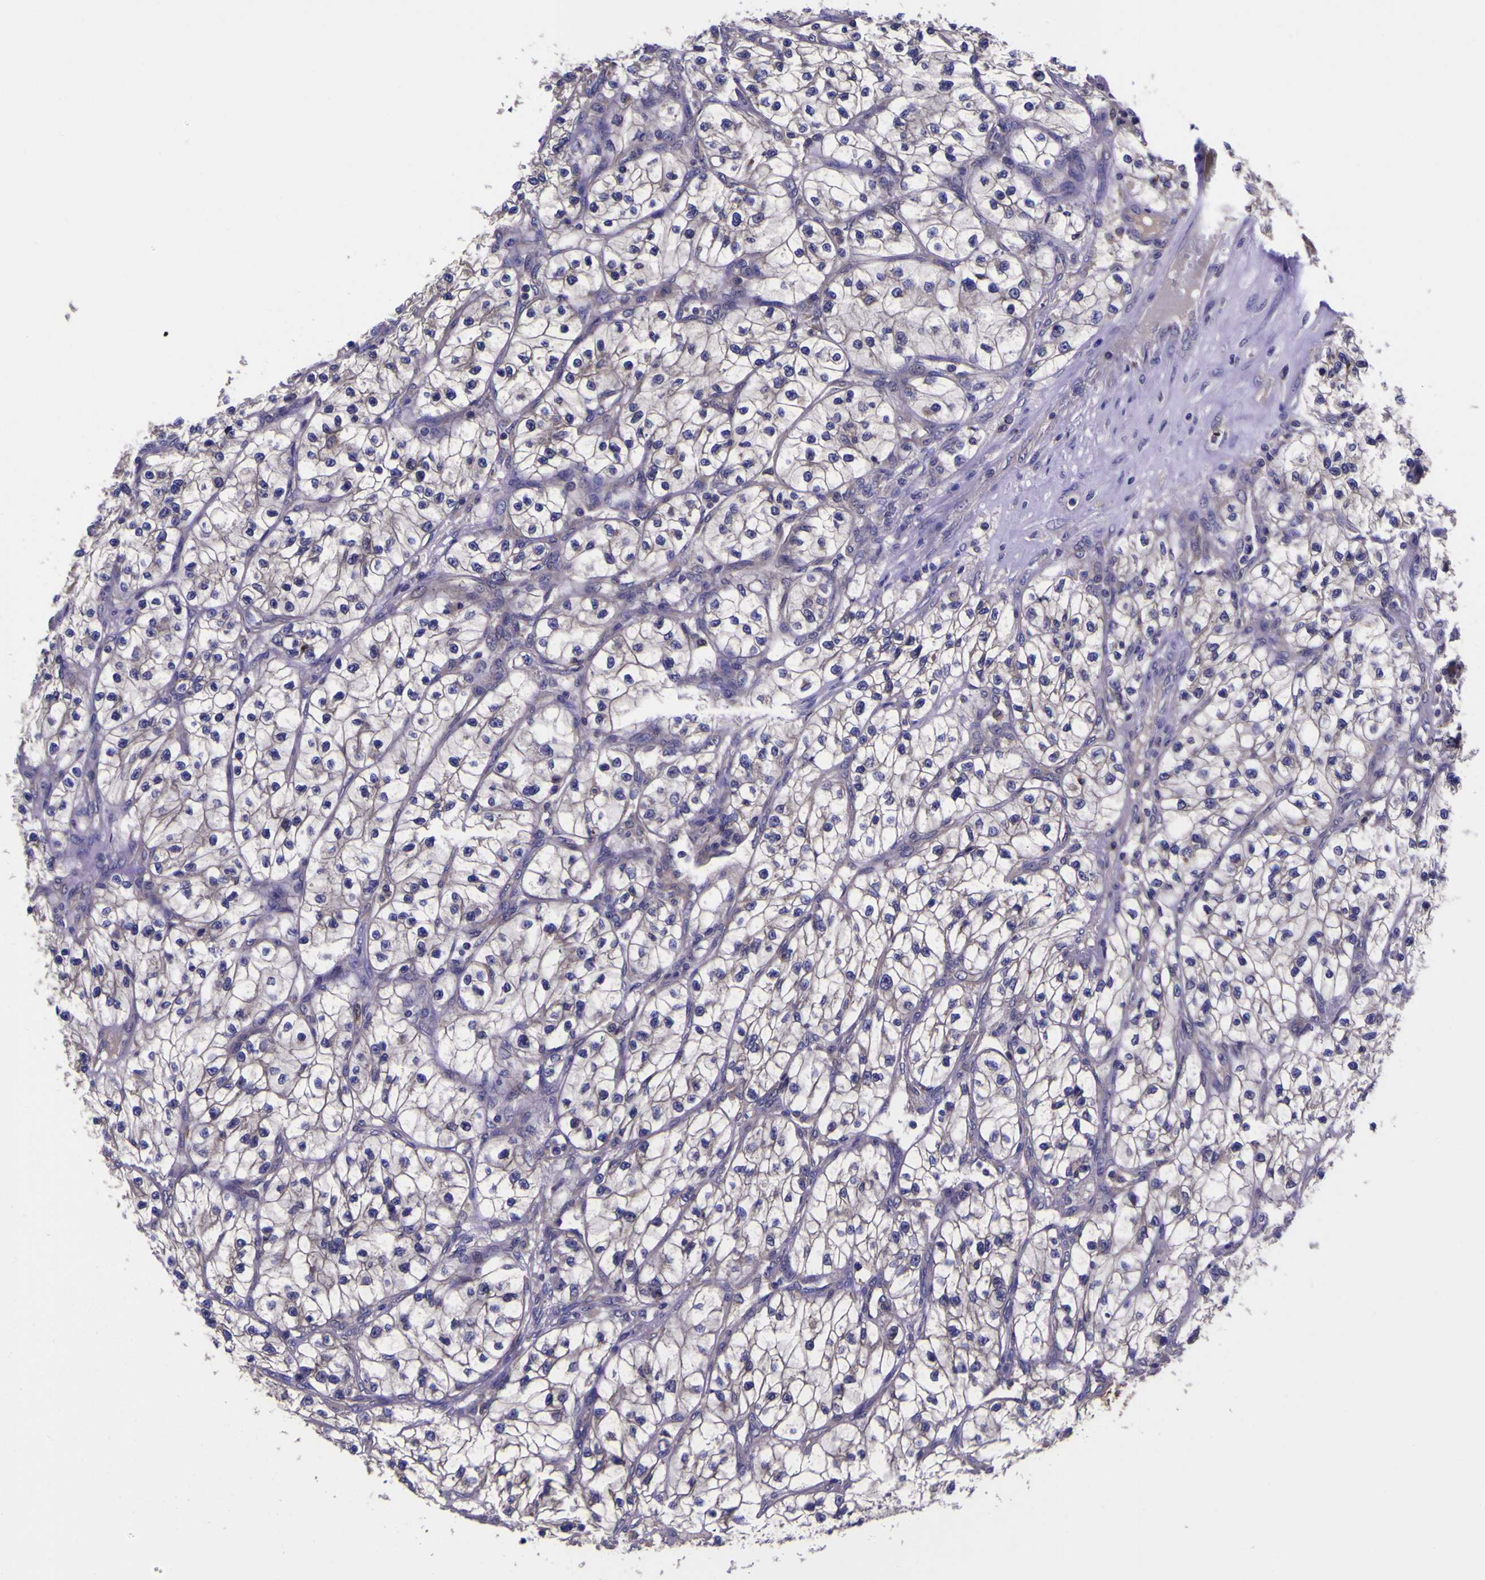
{"staining": {"intensity": "negative", "quantity": "none", "location": "none"}, "tissue": "renal cancer", "cell_type": "Tumor cells", "image_type": "cancer", "snomed": [{"axis": "morphology", "description": "Adenocarcinoma, NOS"}, {"axis": "topography", "description": "Kidney"}], "caption": "The image displays no significant positivity in tumor cells of renal cancer (adenocarcinoma).", "gene": "MAPK14", "patient": {"sex": "female", "age": 57}}